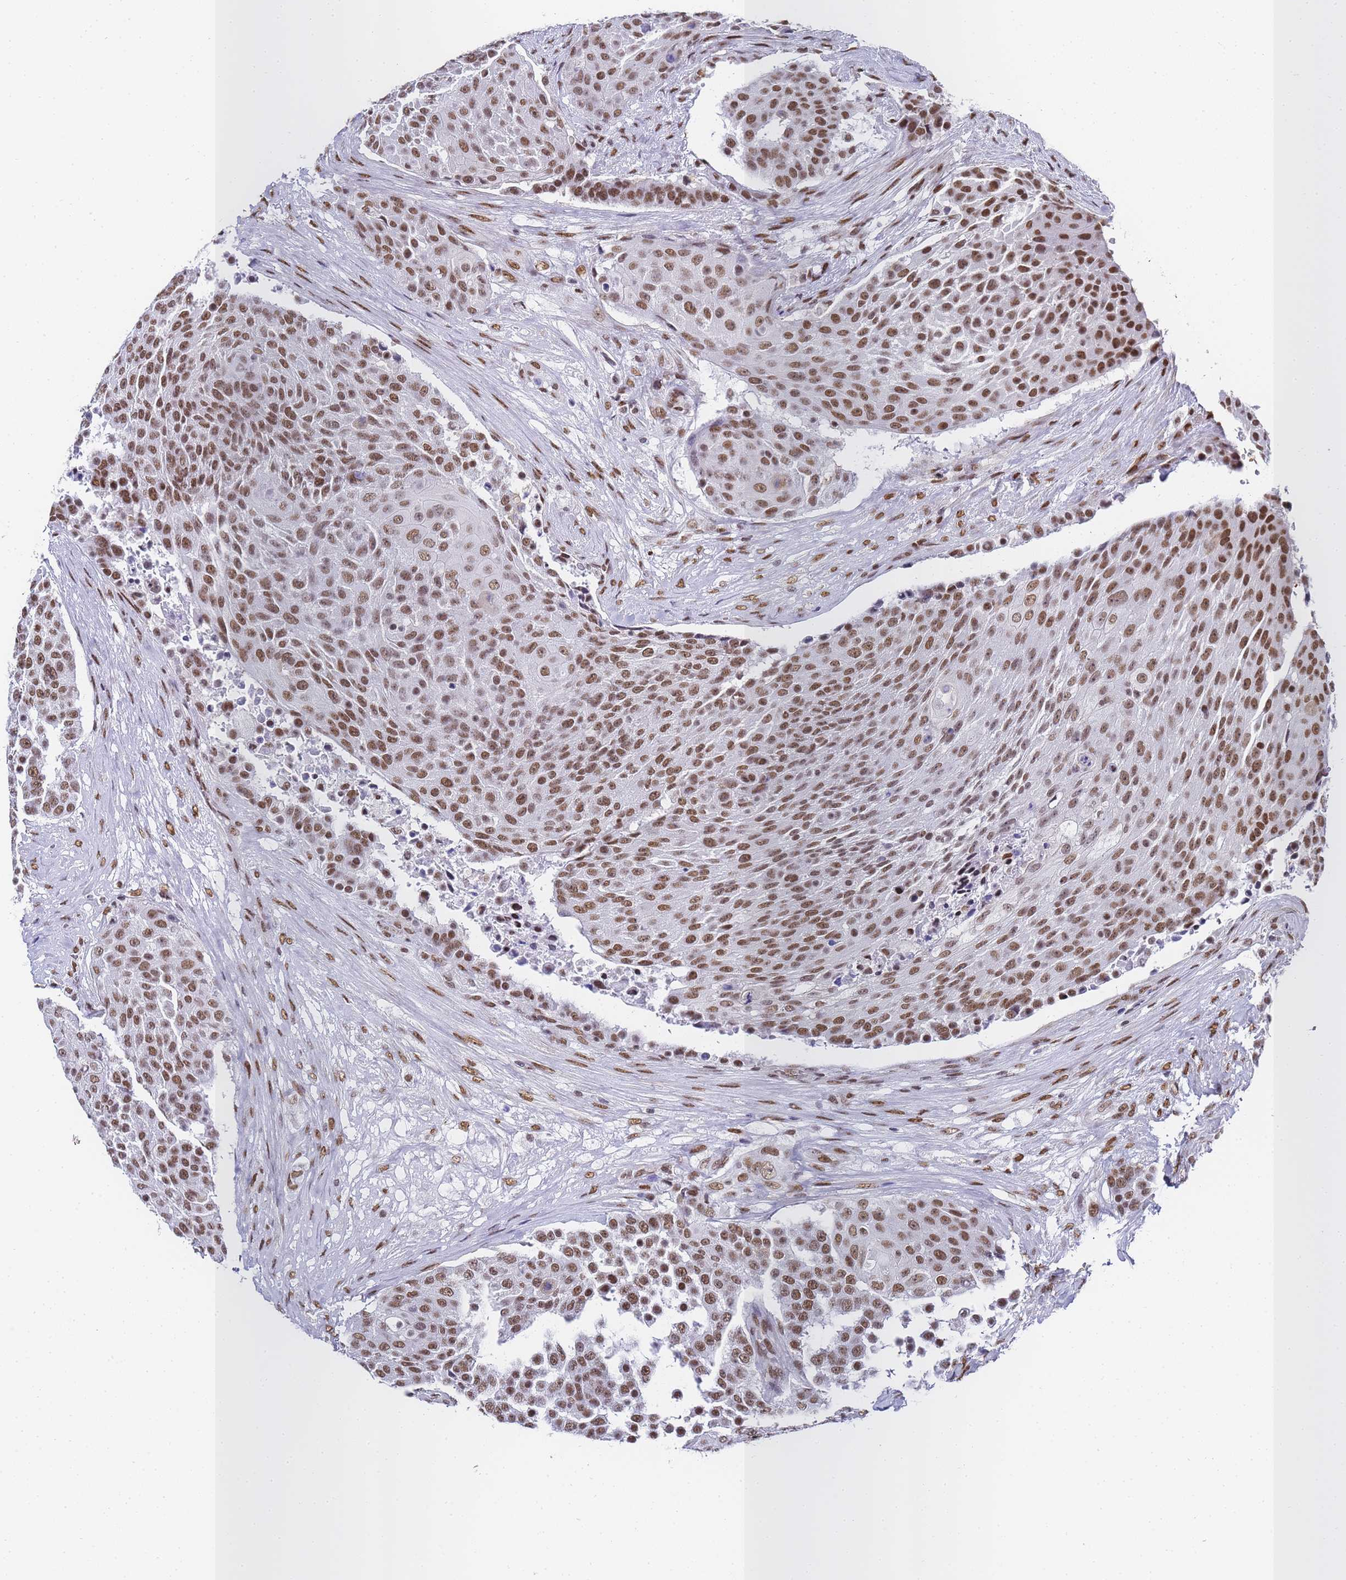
{"staining": {"intensity": "moderate", "quantity": ">75%", "location": "nuclear"}, "tissue": "urothelial cancer", "cell_type": "Tumor cells", "image_type": "cancer", "snomed": [{"axis": "morphology", "description": "Urothelial carcinoma, High grade"}, {"axis": "topography", "description": "Urinary bladder"}], "caption": "A high-resolution micrograph shows immunohistochemistry (IHC) staining of high-grade urothelial carcinoma, which reveals moderate nuclear staining in approximately >75% of tumor cells. (Brightfield microscopy of DAB IHC at high magnification).", "gene": "POLR1A", "patient": {"sex": "female", "age": 63}}